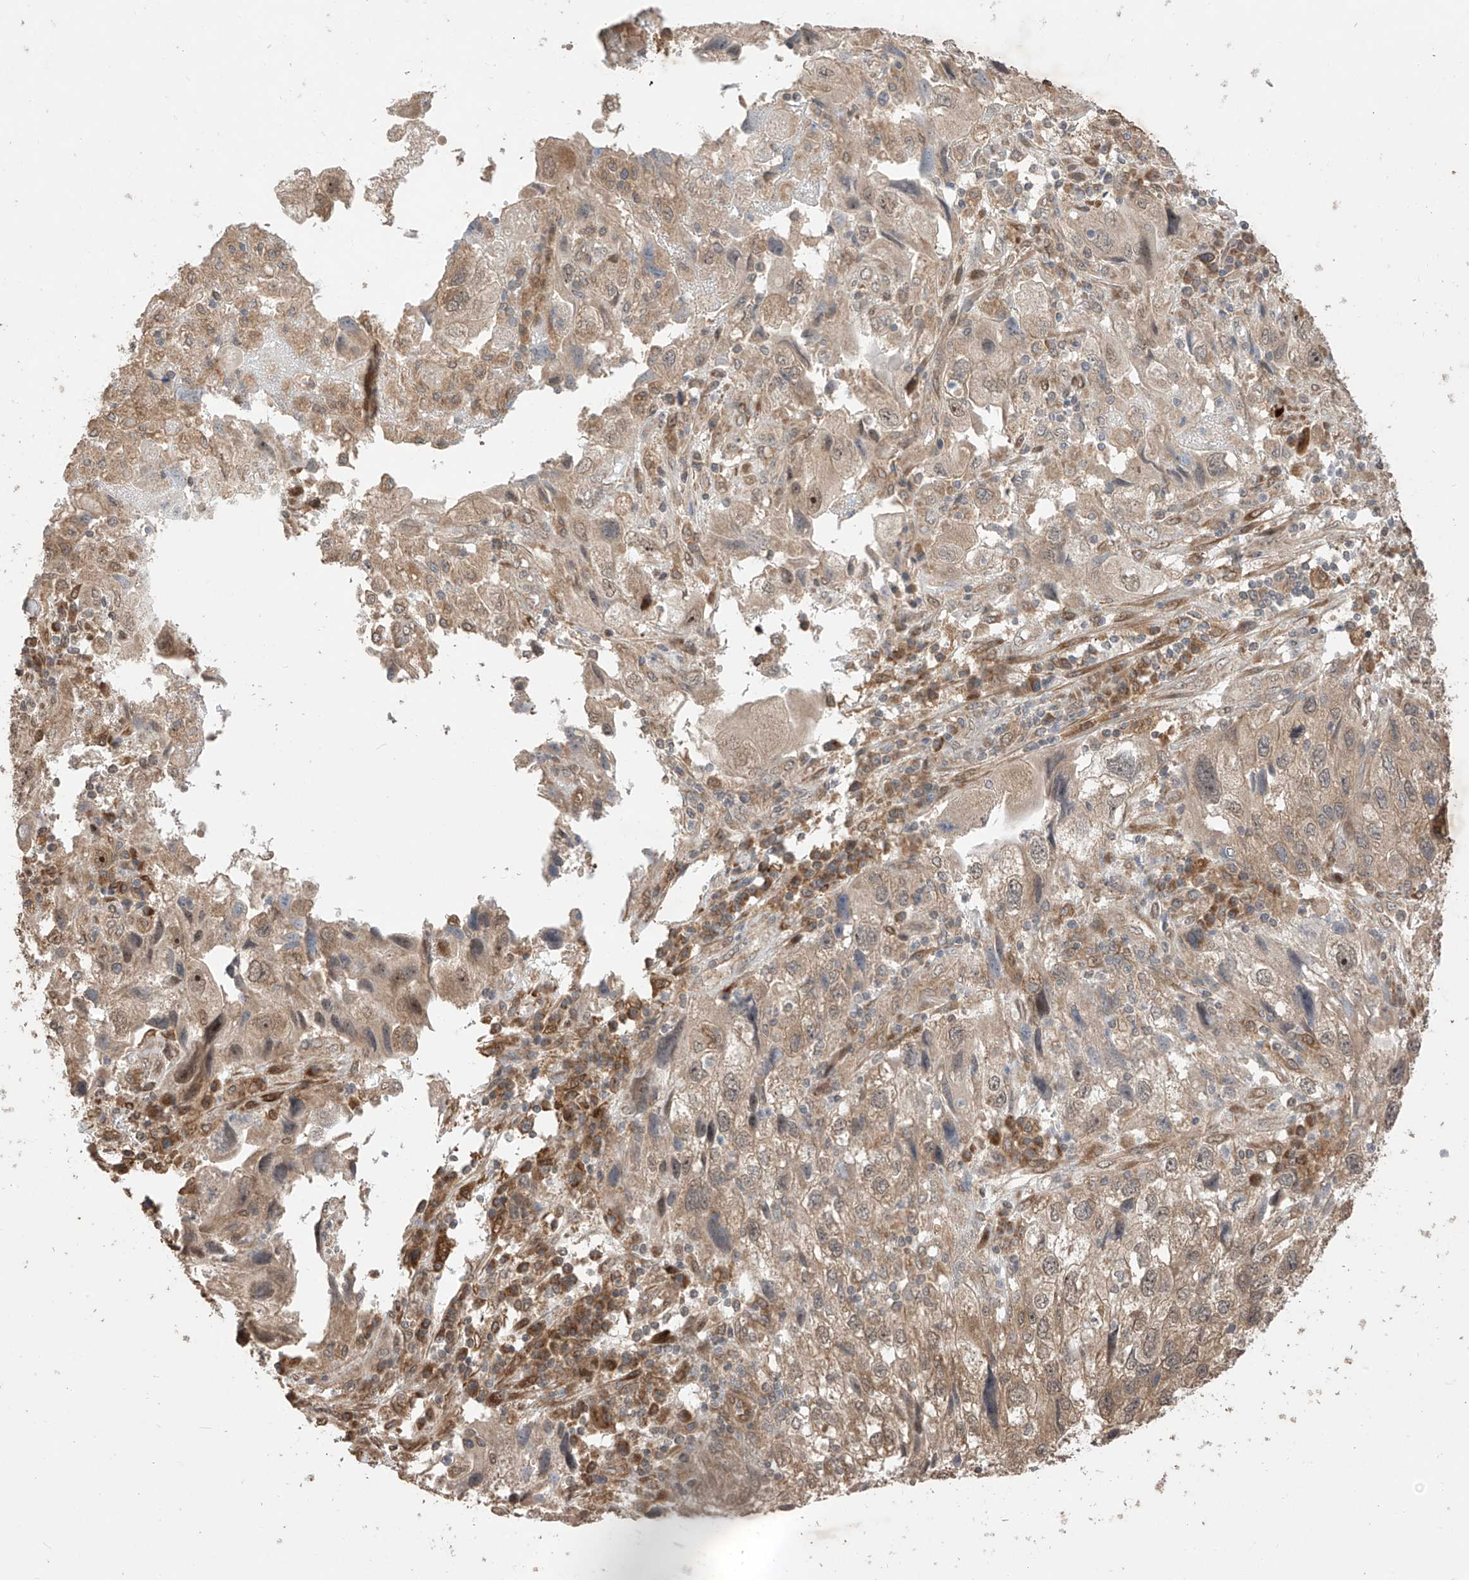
{"staining": {"intensity": "weak", "quantity": ">75%", "location": "cytoplasmic/membranous,nuclear"}, "tissue": "endometrial cancer", "cell_type": "Tumor cells", "image_type": "cancer", "snomed": [{"axis": "morphology", "description": "Adenocarcinoma, NOS"}, {"axis": "topography", "description": "Endometrium"}], "caption": "Protein expression by IHC reveals weak cytoplasmic/membranous and nuclear staining in approximately >75% of tumor cells in endometrial cancer (adenocarcinoma).", "gene": "LATS1", "patient": {"sex": "female", "age": 49}}